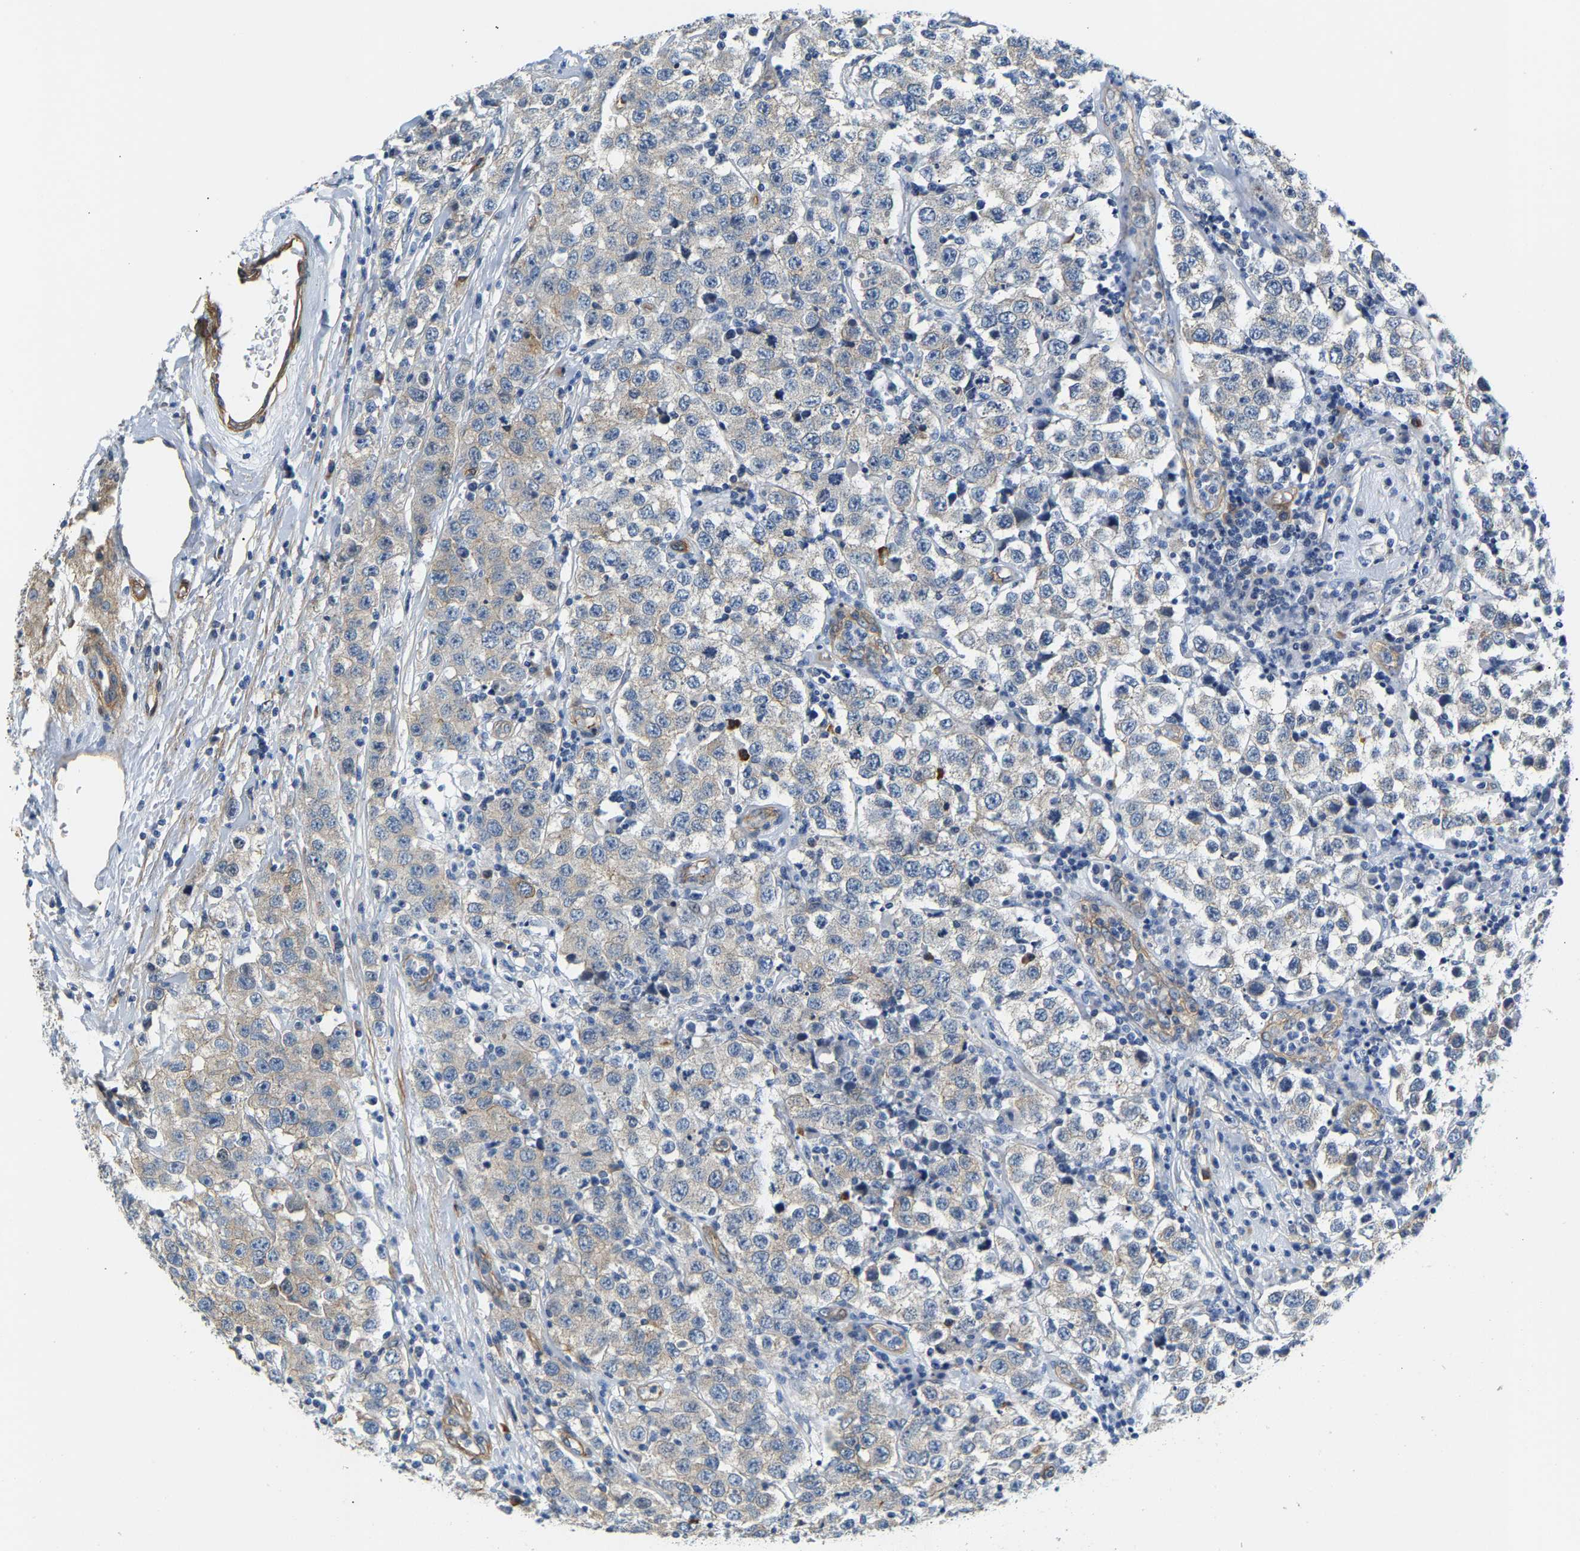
{"staining": {"intensity": "negative", "quantity": "none", "location": "none"}, "tissue": "testis cancer", "cell_type": "Tumor cells", "image_type": "cancer", "snomed": [{"axis": "morphology", "description": "Seminoma, NOS"}, {"axis": "topography", "description": "Testis"}], "caption": "IHC micrograph of neoplastic tissue: human seminoma (testis) stained with DAB (3,3'-diaminobenzidine) exhibits no significant protein staining in tumor cells.", "gene": "PAWR", "patient": {"sex": "male", "age": 52}}